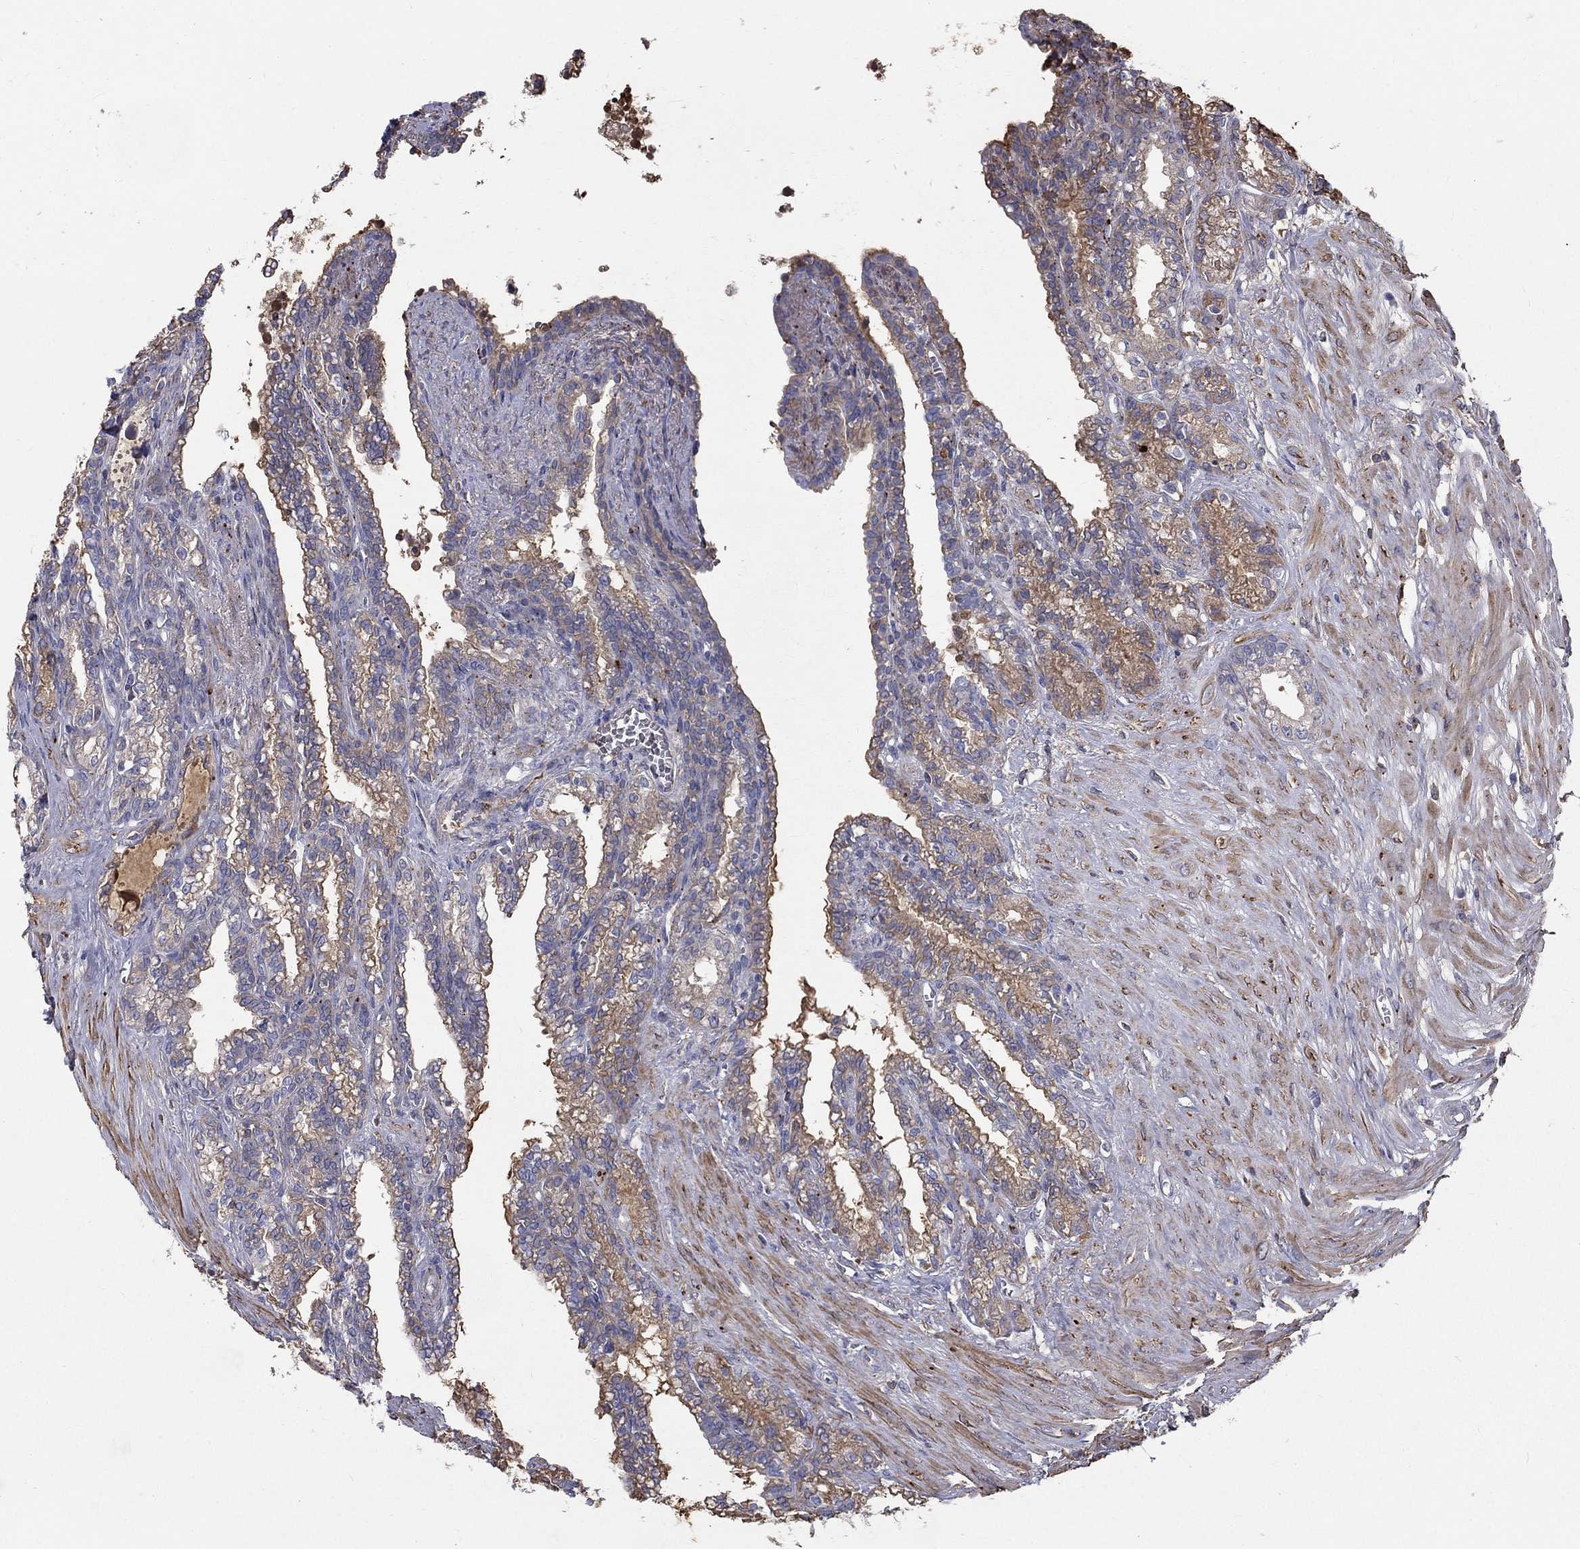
{"staining": {"intensity": "moderate", "quantity": "<25%", "location": "cytoplasmic/membranous"}, "tissue": "seminal vesicle", "cell_type": "Glandular cells", "image_type": "normal", "snomed": [{"axis": "morphology", "description": "Normal tissue, NOS"}, {"axis": "morphology", "description": "Urothelial carcinoma, NOS"}, {"axis": "topography", "description": "Urinary bladder"}, {"axis": "topography", "description": "Seminal veicle"}], "caption": "The image reveals immunohistochemical staining of benign seminal vesicle. There is moderate cytoplasmic/membranous expression is appreciated in approximately <25% of glandular cells. Using DAB (3,3'-diaminobenzidine) (brown) and hematoxylin (blue) stains, captured at high magnification using brightfield microscopy.", "gene": "EPDR1", "patient": {"sex": "male", "age": 76}}